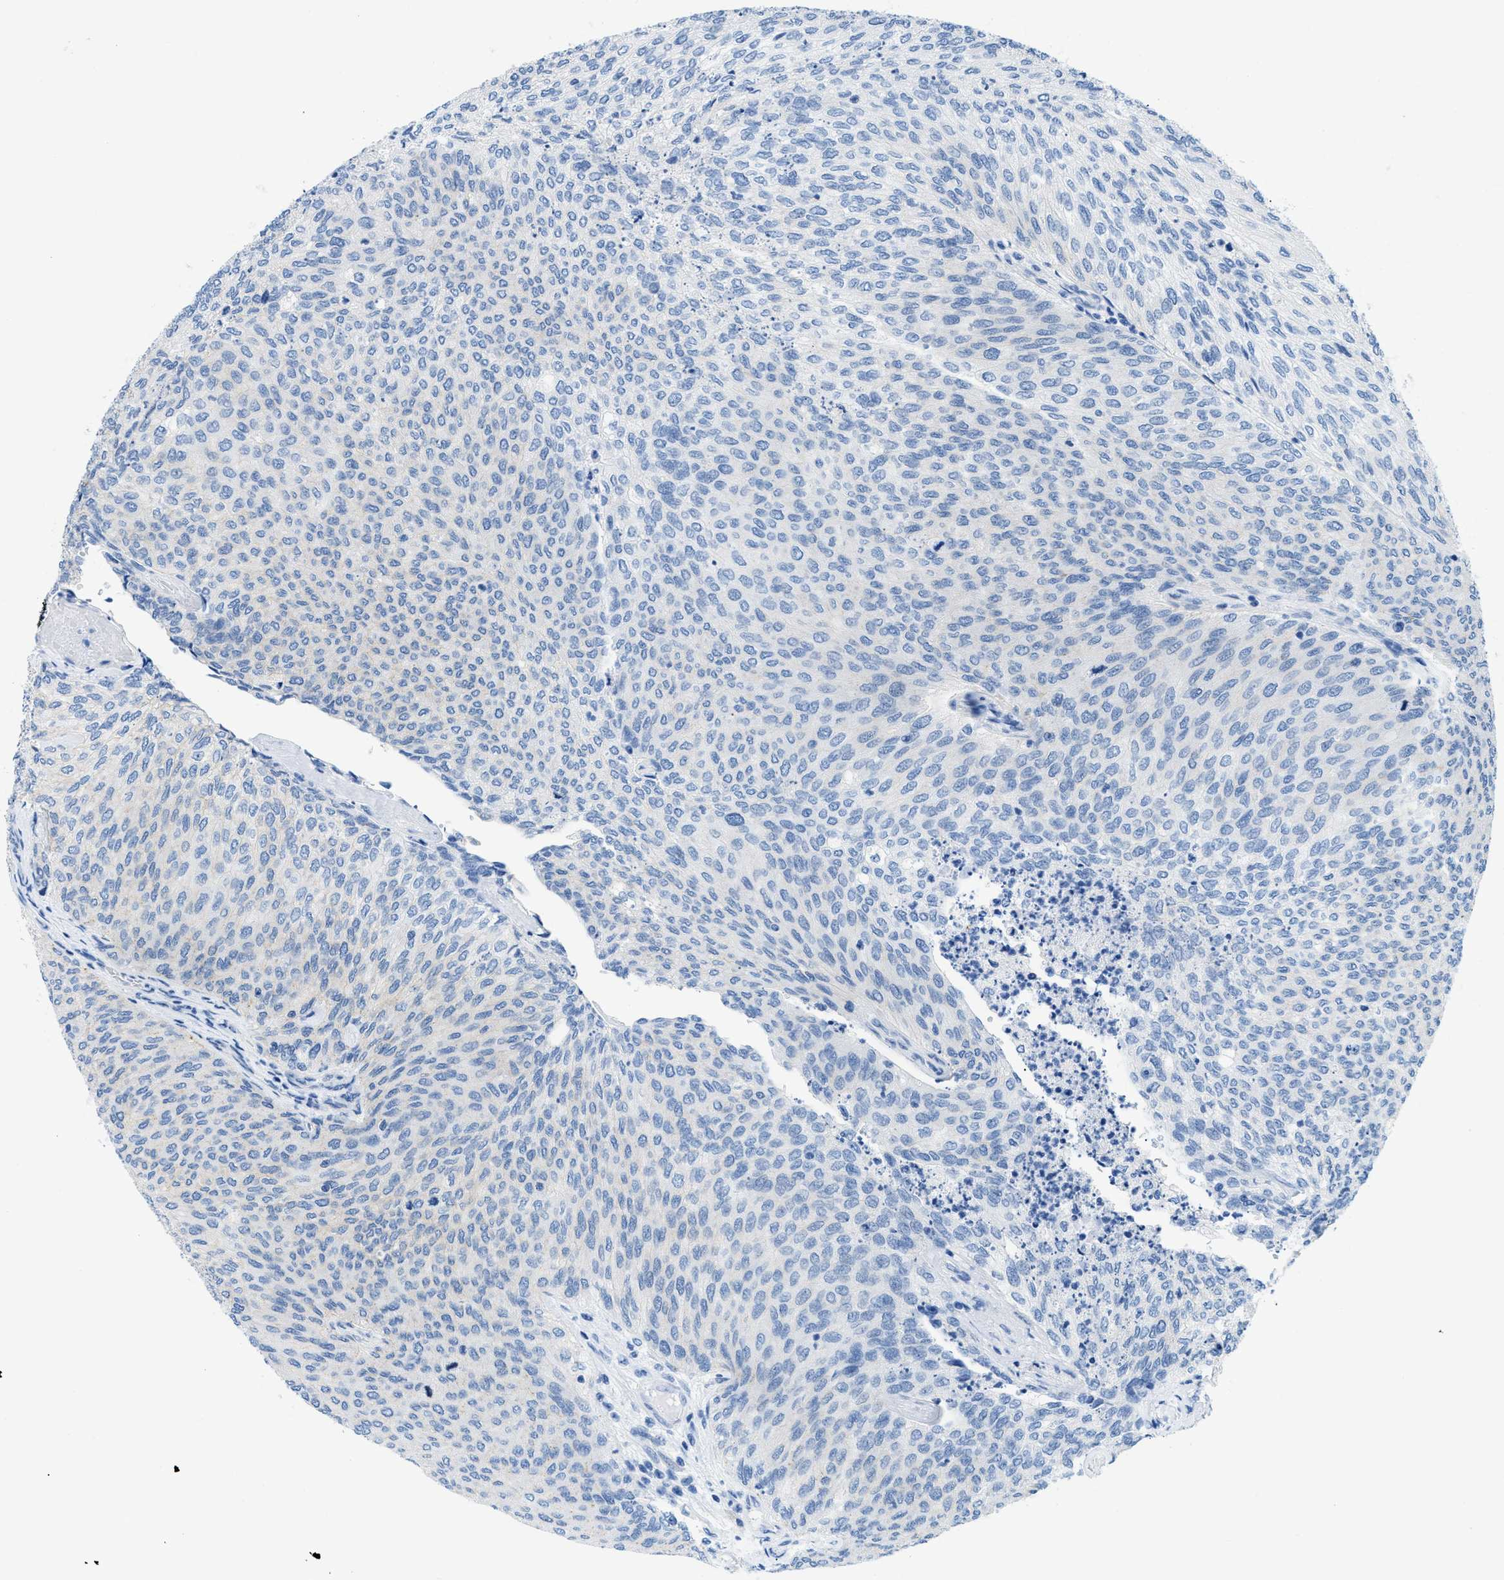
{"staining": {"intensity": "negative", "quantity": "none", "location": "none"}, "tissue": "urothelial cancer", "cell_type": "Tumor cells", "image_type": "cancer", "snomed": [{"axis": "morphology", "description": "Urothelial carcinoma, Low grade"}, {"axis": "topography", "description": "Urinary bladder"}], "caption": "This is an IHC micrograph of urothelial cancer. There is no expression in tumor cells.", "gene": "FDCSP", "patient": {"sex": "female", "age": 79}}